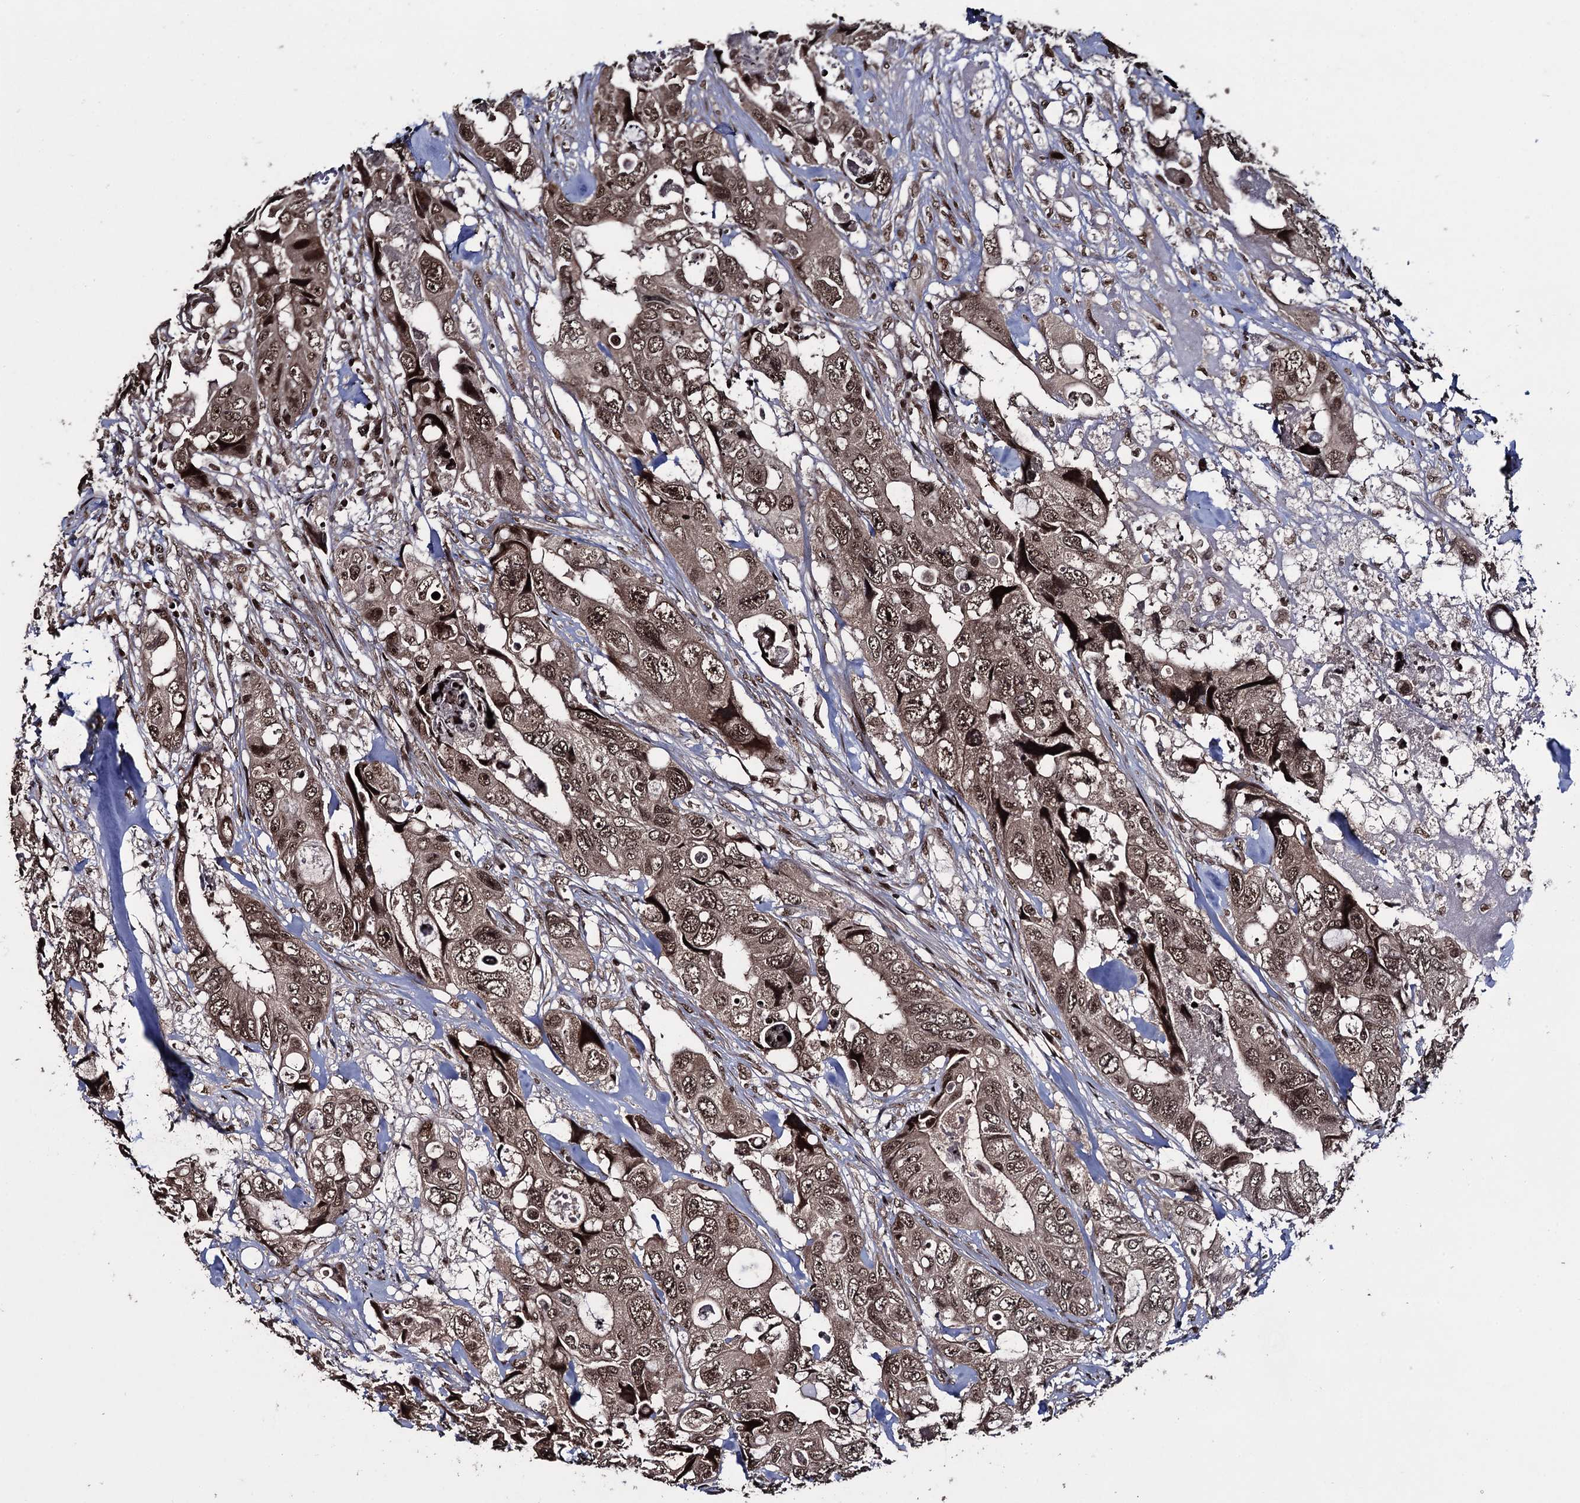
{"staining": {"intensity": "moderate", "quantity": ">75%", "location": "nuclear"}, "tissue": "colorectal cancer", "cell_type": "Tumor cells", "image_type": "cancer", "snomed": [{"axis": "morphology", "description": "Adenocarcinoma, NOS"}, {"axis": "topography", "description": "Rectum"}], "caption": "Protein expression analysis of human colorectal cancer (adenocarcinoma) reveals moderate nuclear positivity in approximately >75% of tumor cells.", "gene": "ZNF169", "patient": {"sex": "male", "age": 57}}